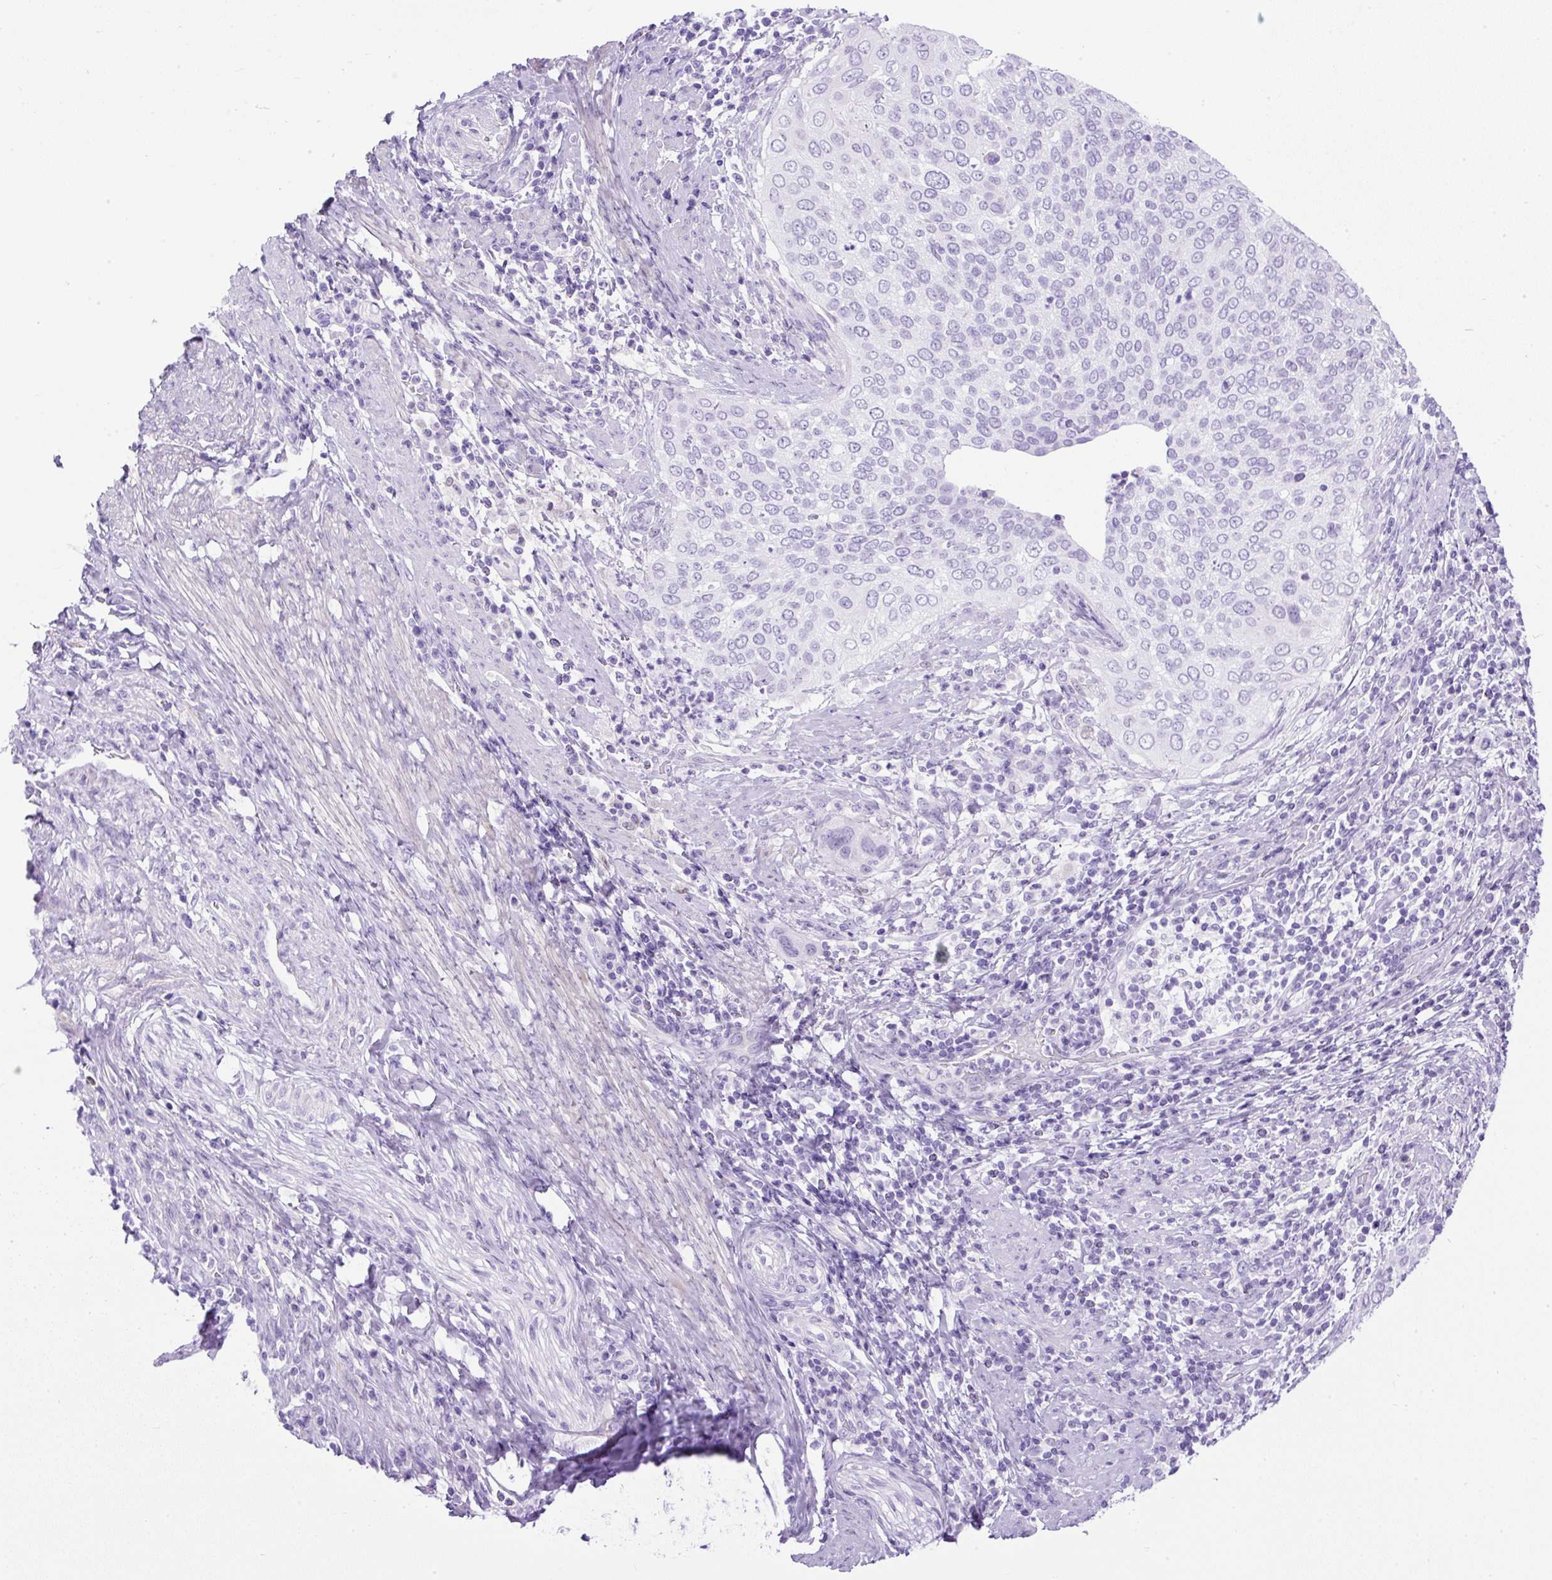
{"staining": {"intensity": "negative", "quantity": "none", "location": "none"}, "tissue": "cervical cancer", "cell_type": "Tumor cells", "image_type": "cancer", "snomed": [{"axis": "morphology", "description": "Squamous cell carcinoma, NOS"}, {"axis": "topography", "description": "Cervix"}], "caption": "Human cervical cancer (squamous cell carcinoma) stained for a protein using immunohistochemistry (IHC) exhibits no positivity in tumor cells.", "gene": "UPP1", "patient": {"sex": "female", "age": 38}}